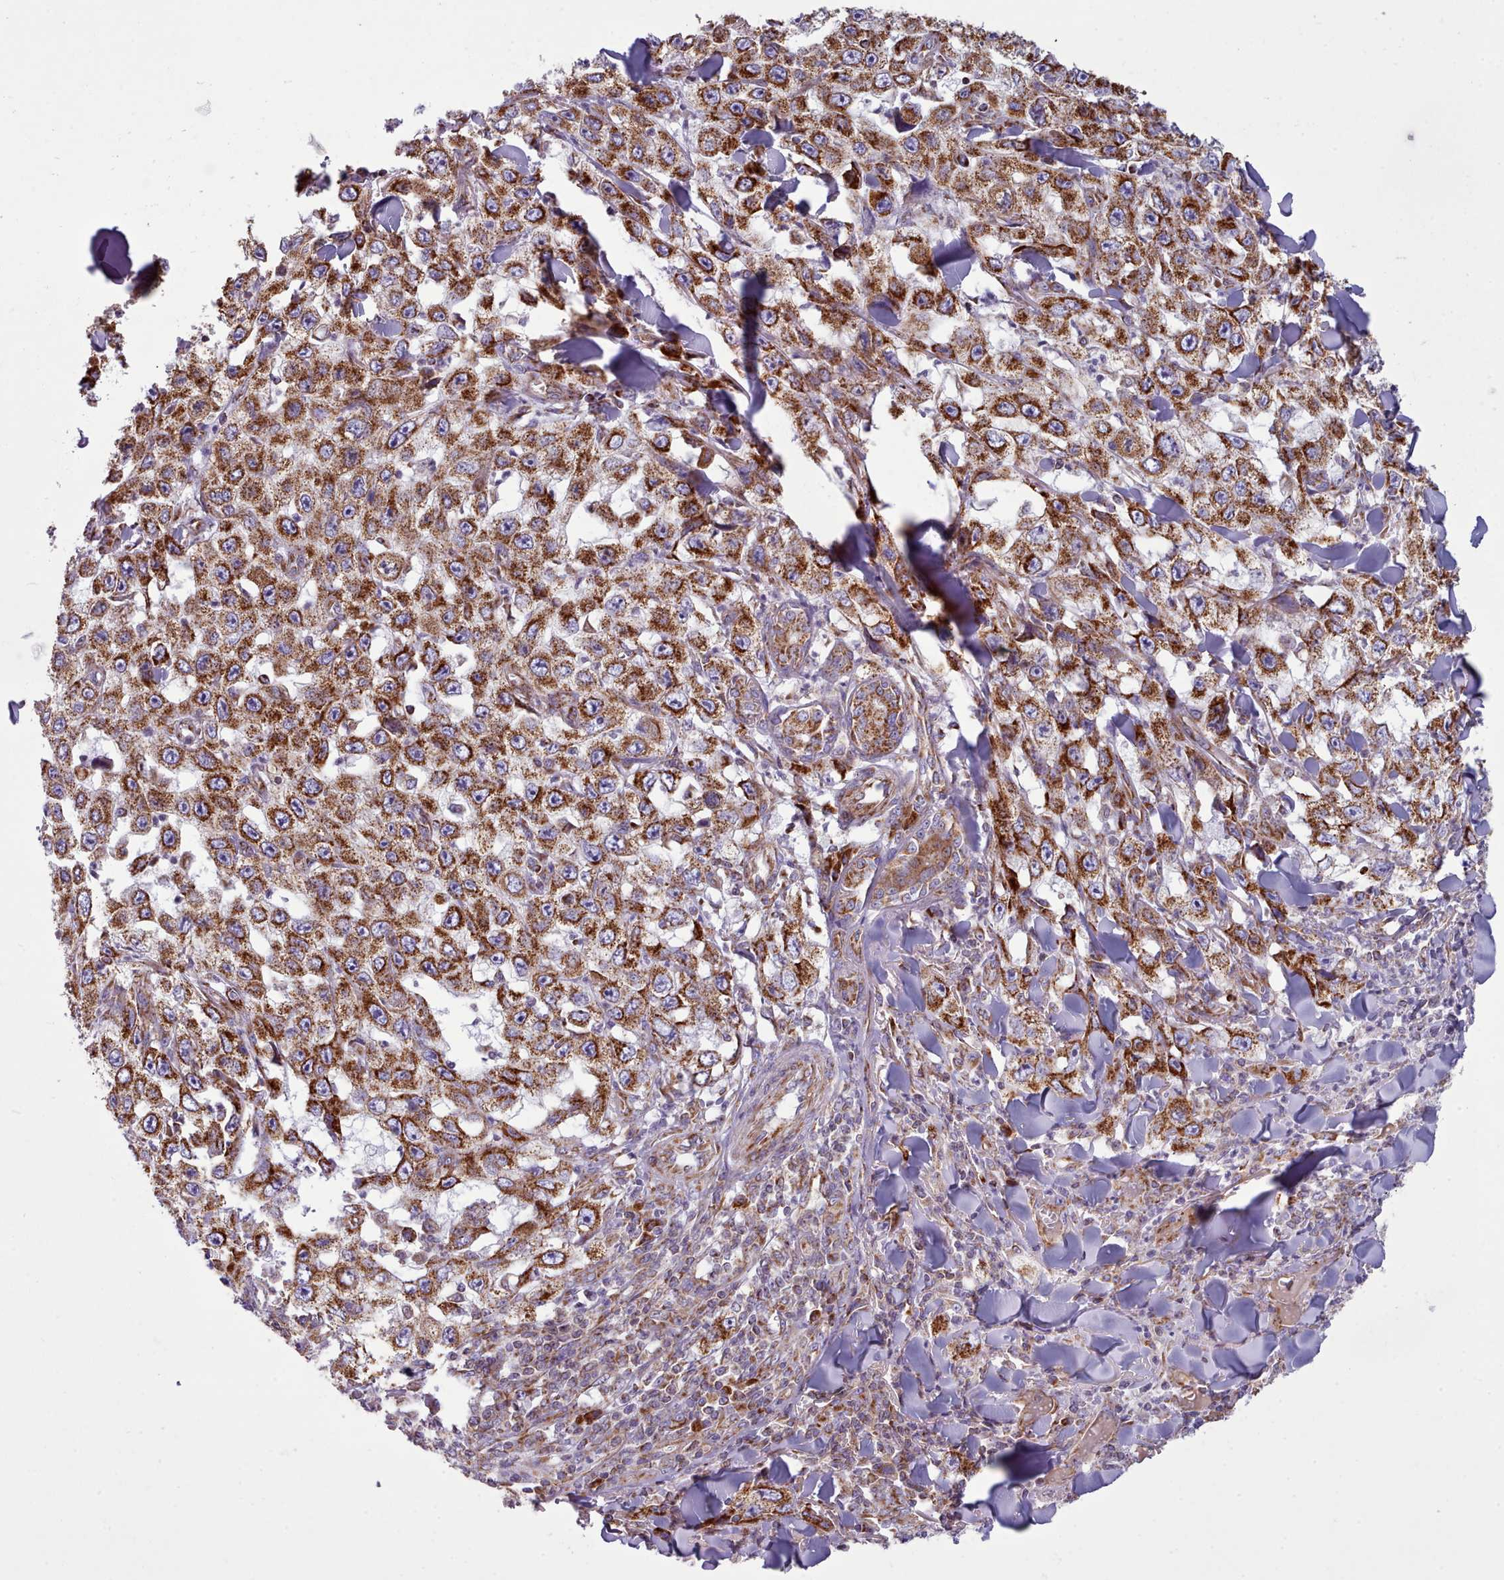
{"staining": {"intensity": "strong", "quantity": ">75%", "location": "cytoplasmic/membranous"}, "tissue": "skin cancer", "cell_type": "Tumor cells", "image_type": "cancer", "snomed": [{"axis": "morphology", "description": "Squamous cell carcinoma, NOS"}, {"axis": "topography", "description": "Skin"}], "caption": "The histopathology image shows staining of skin cancer (squamous cell carcinoma), revealing strong cytoplasmic/membranous protein positivity (brown color) within tumor cells.", "gene": "SRP54", "patient": {"sex": "male", "age": 82}}